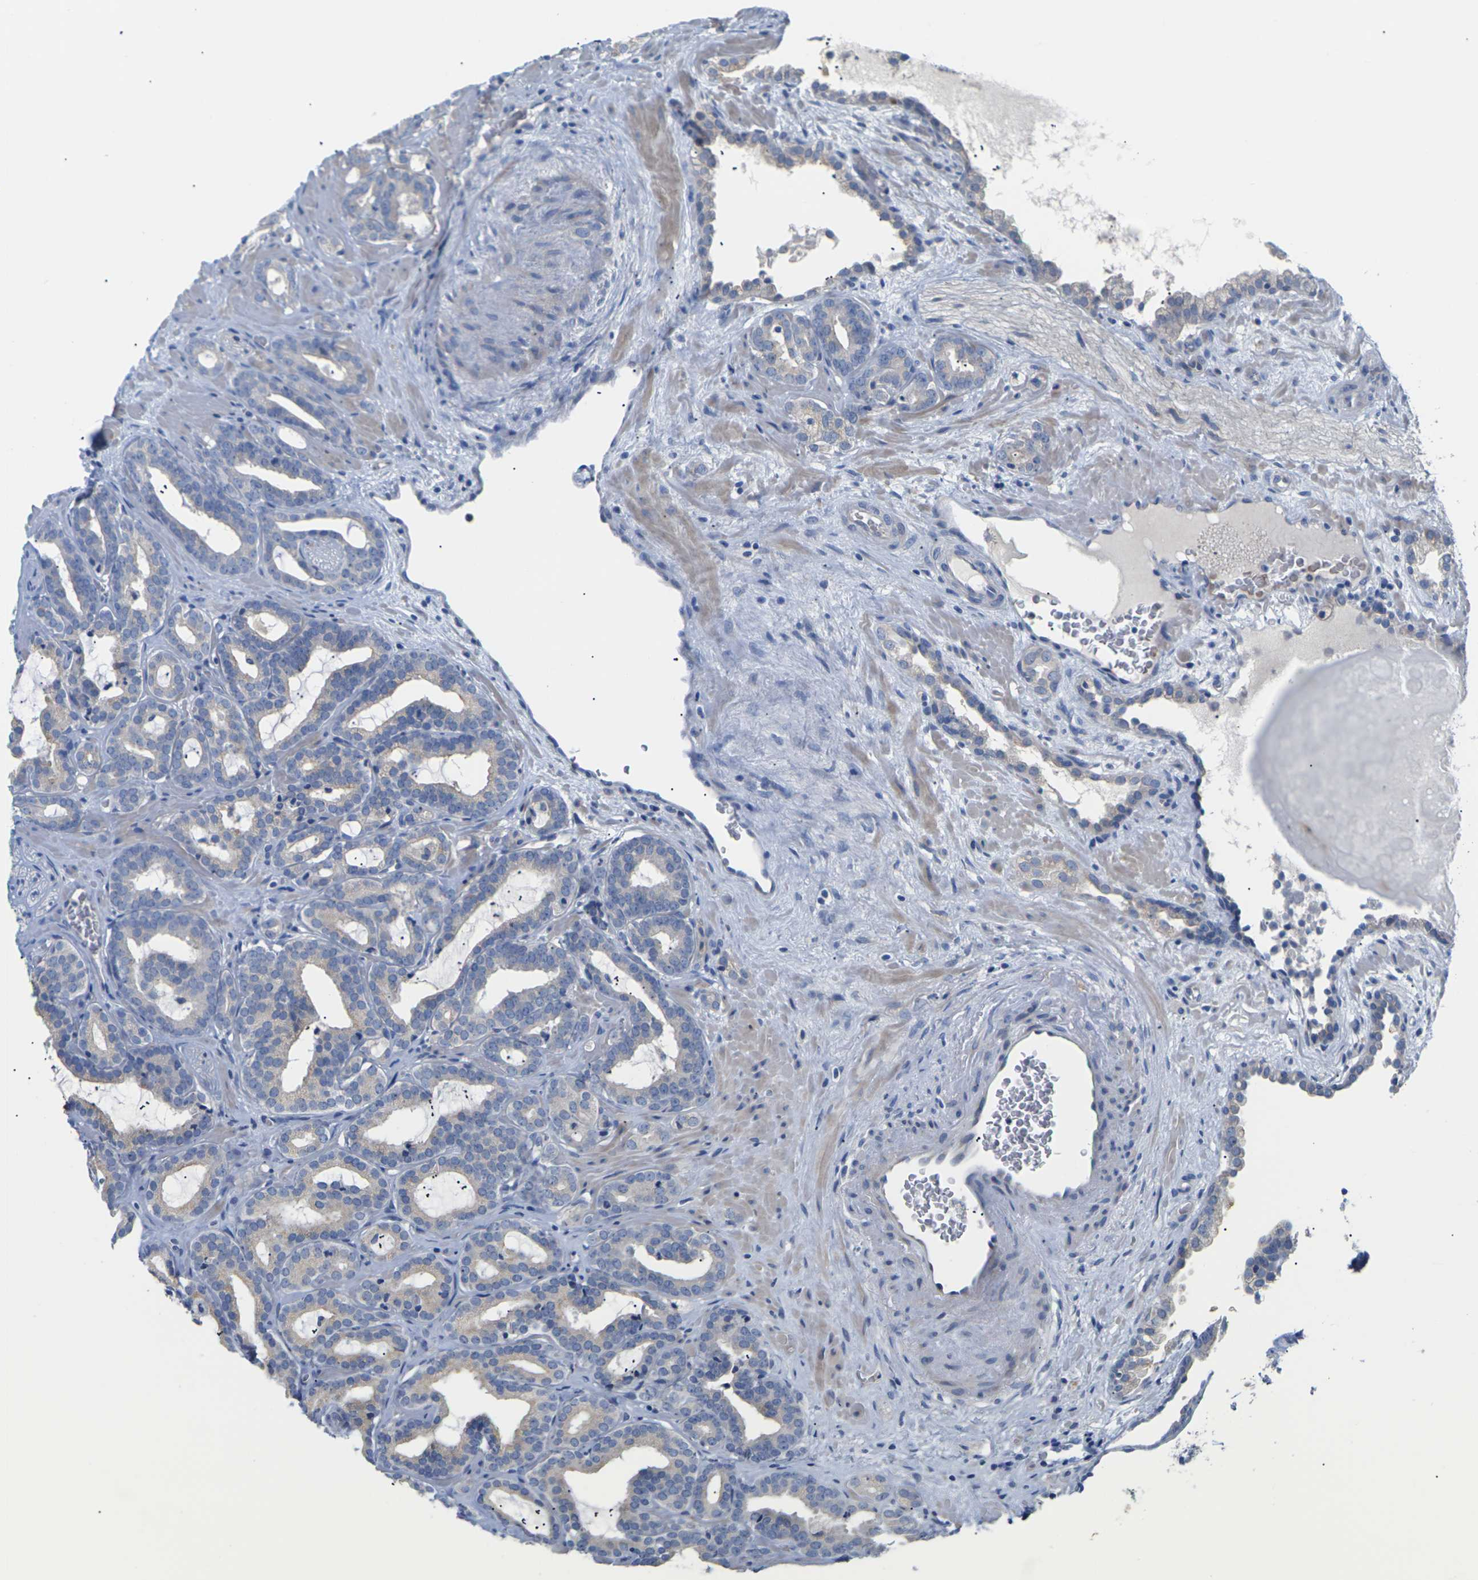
{"staining": {"intensity": "weak", "quantity": "<25%", "location": "cytoplasmic/membranous"}, "tissue": "prostate cancer", "cell_type": "Tumor cells", "image_type": "cancer", "snomed": [{"axis": "morphology", "description": "Adenocarcinoma, Low grade"}, {"axis": "topography", "description": "Prostate"}], "caption": "An IHC histopathology image of prostate cancer (low-grade adenocarcinoma) is shown. There is no staining in tumor cells of prostate cancer (low-grade adenocarcinoma).", "gene": "TMCO4", "patient": {"sex": "male", "age": 63}}